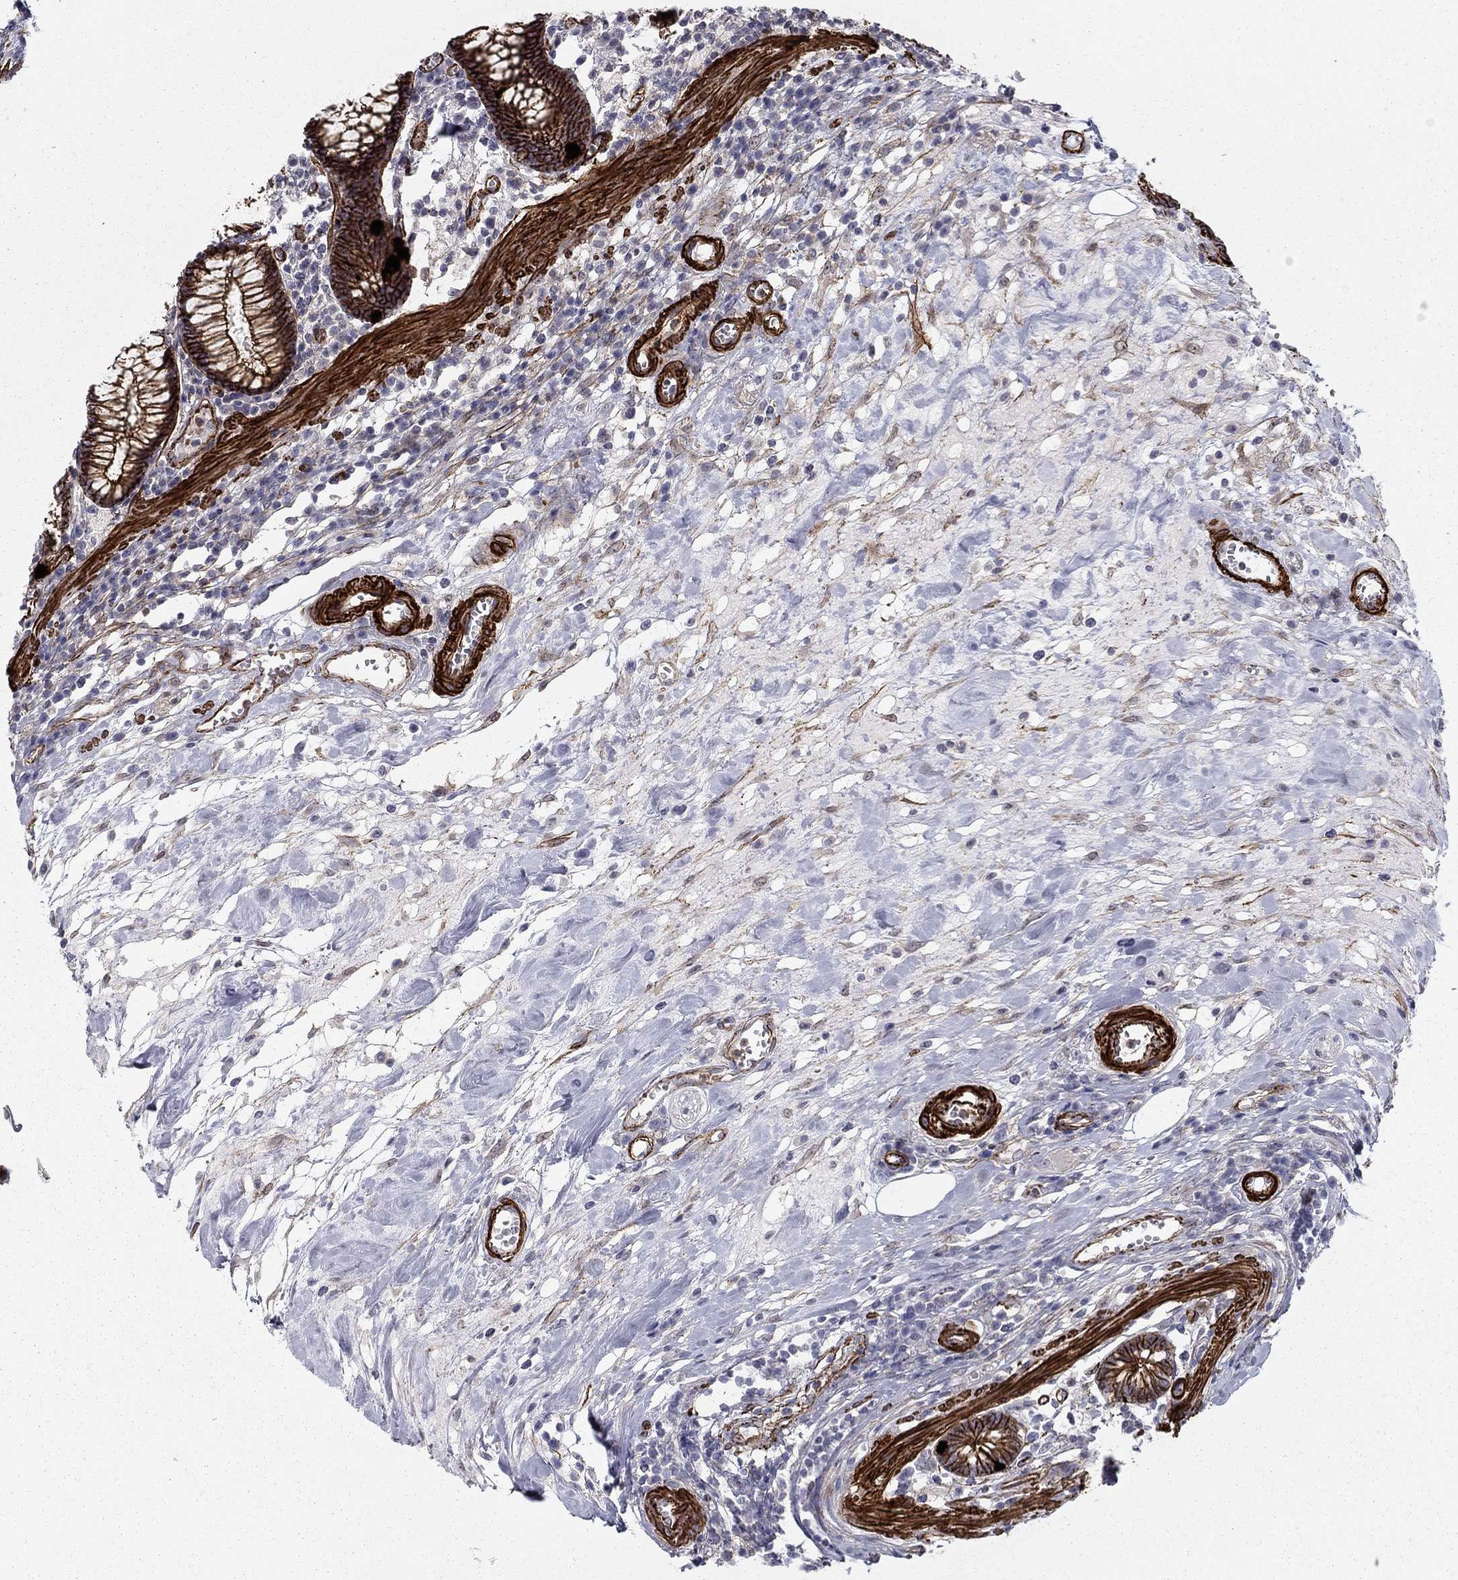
{"staining": {"intensity": "strong", "quantity": "25%-75%", "location": "cytoplasmic/membranous"}, "tissue": "colon", "cell_type": "Endothelial cells", "image_type": "normal", "snomed": [{"axis": "morphology", "description": "Normal tissue, NOS"}, {"axis": "topography", "description": "Colon"}], "caption": "IHC photomicrograph of normal colon: colon stained using immunohistochemistry displays high levels of strong protein expression localized specifically in the cytoplasmic/membranous of endothelial cells, appearing as a cytoplasmic/membranous brown color.", "gene": "KRBA1", "patient": {"sex": "male", "age": 65}}